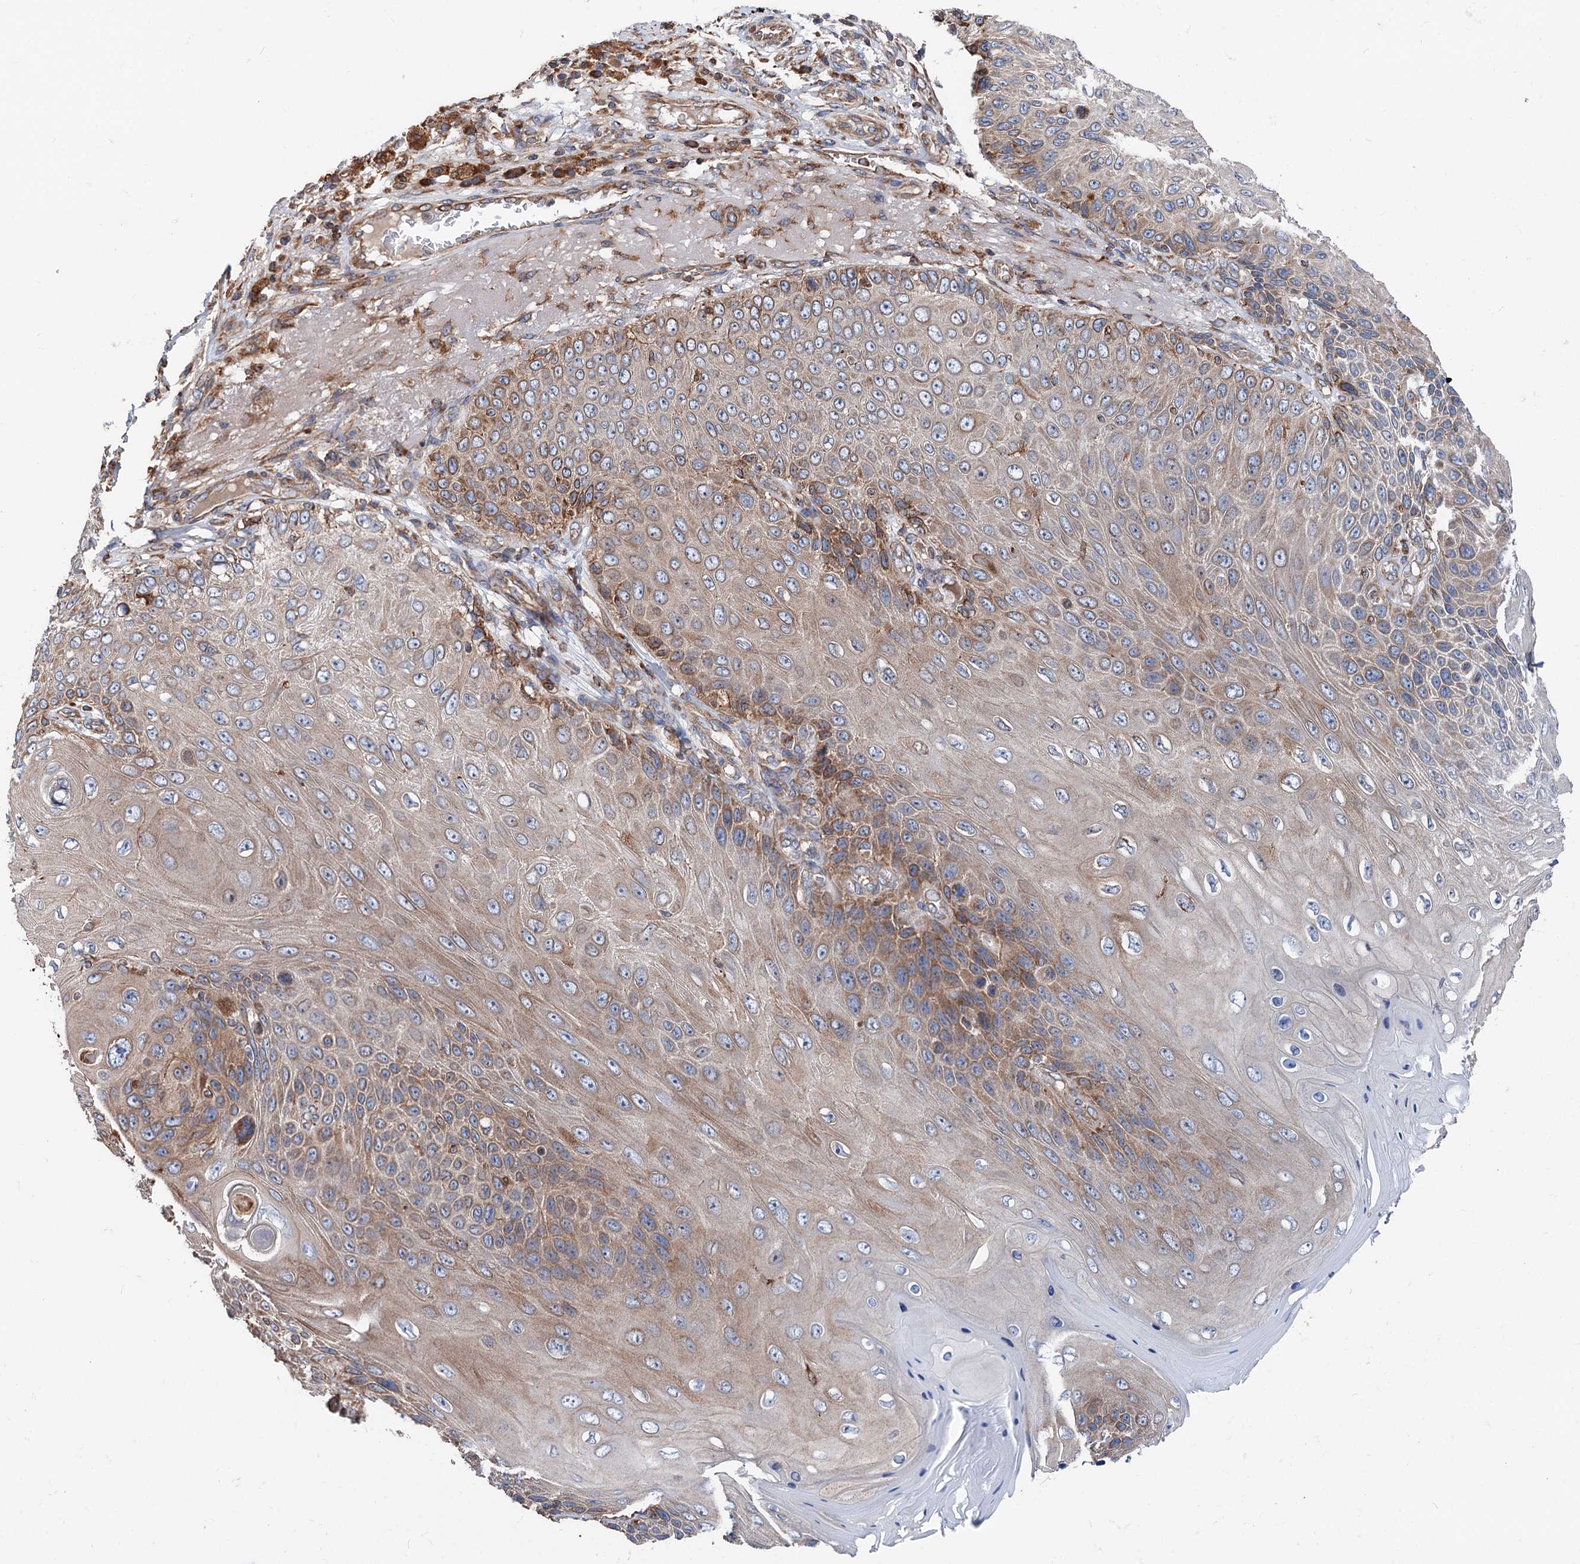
{"staining": {"intensity": "moderate", "quantity": "<25%", "location": "cytoplasmic/membranous"}, "tissue": "skin cancer", "cell_type": "Tumor cells", "image_type": "cancer", "snomed": [{"axis": "morphology", "description": "Squamous cell carcinoma, NOS"}, {"axis": "topography", "description": "Skin"}], "caption": "Approximately <25% of tumor cells in human skin cancer (squamous cell carcinoma) demonstrate moderate cytoplasmic/membranous protein staining as visualized by brown immunohistochemical staining.", "gene": "ERP29", "patient": {"sex": "female", "age": 88}}